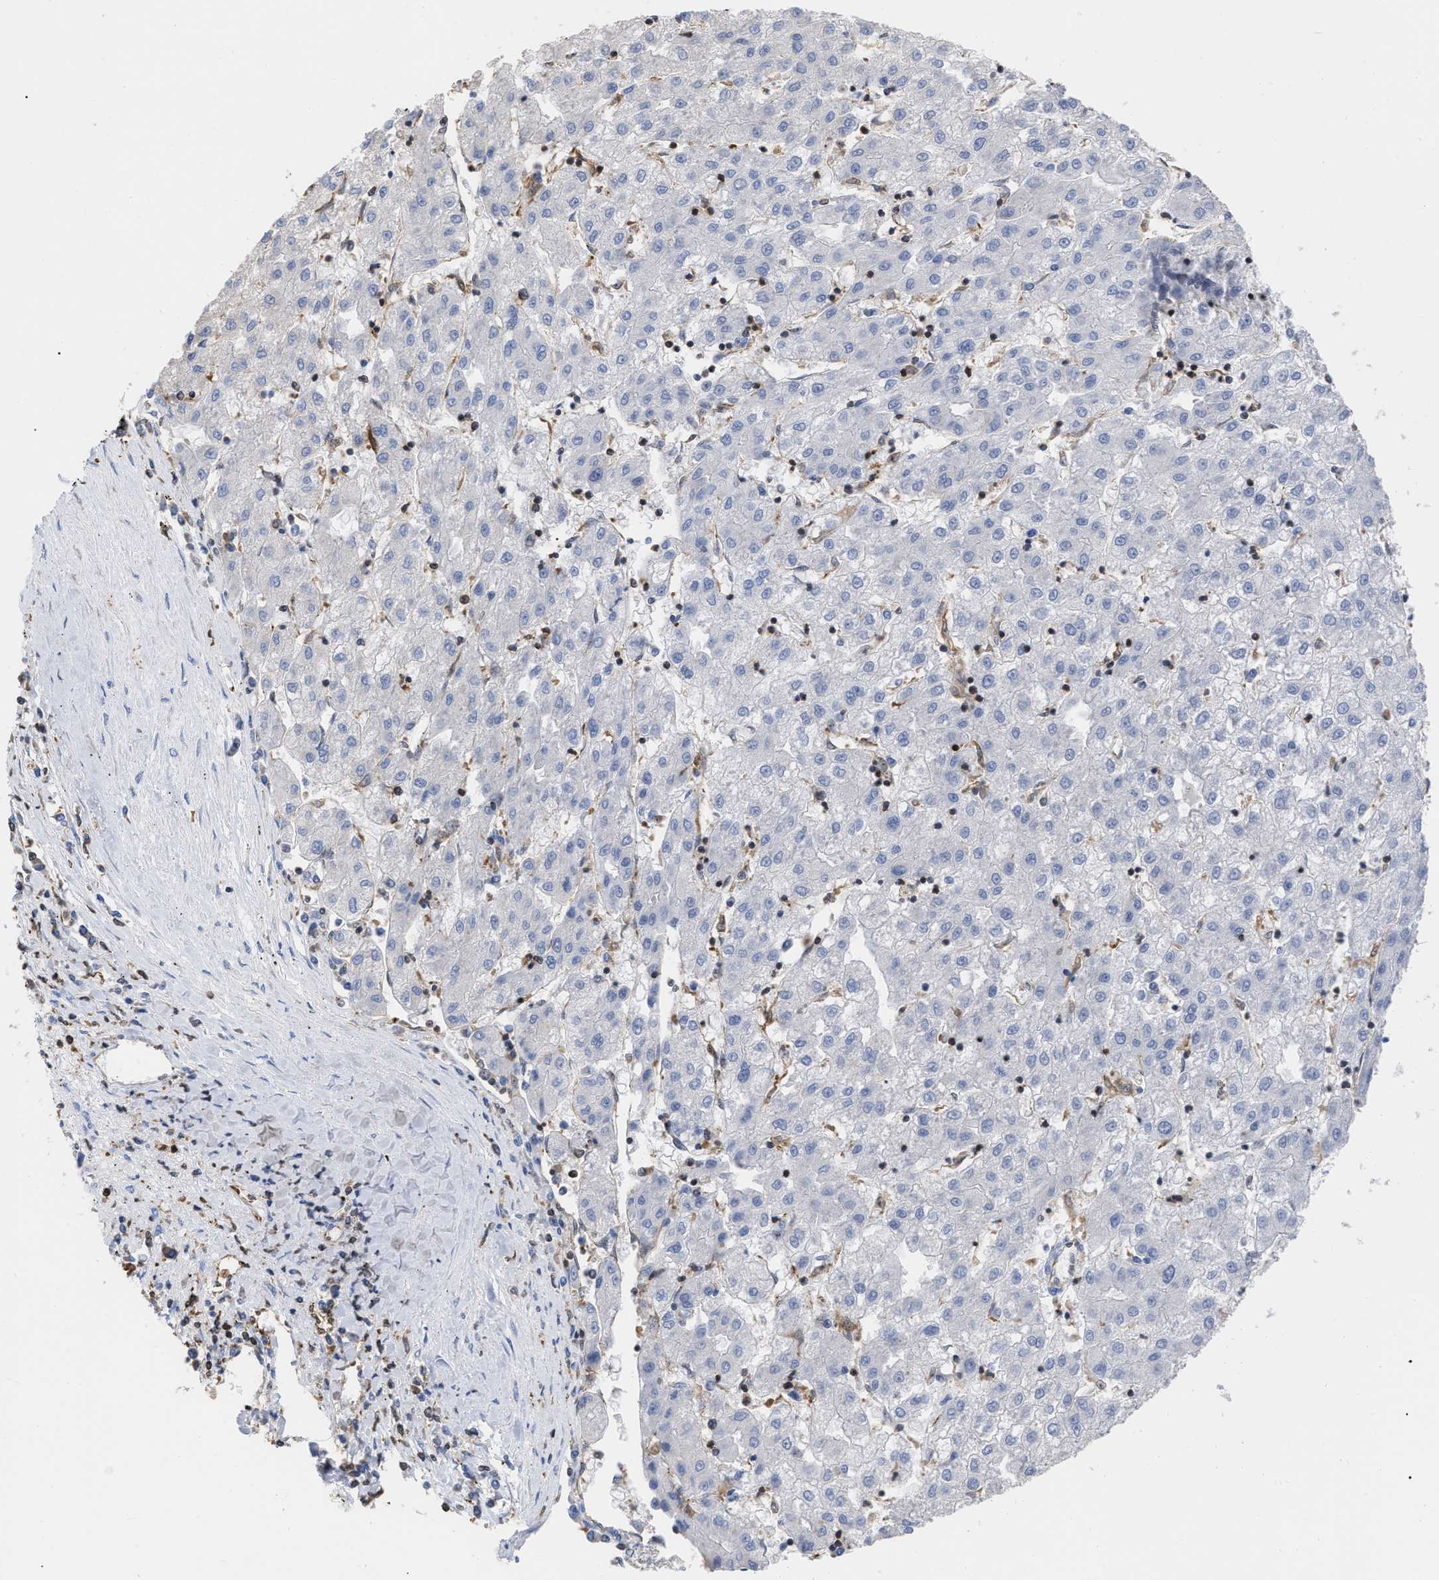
{"staining": {"intensity": "negative", "quantity": "none", "location": "none"}, "tissue": "liver cancer", "cell_type": "Tumor cells", "image_type": "cancer", "snomed": [{"axis": "morphology", "description": "Carcinoma, Hepatocellular, NOS"}, {"axis": "topography", "description": "Liver"}], "caption": "Hepatocellular carcinoma (liver) was stained to show a protein in brown. There is no significant staining in tumor cells.", "gene": "GIMAP4", "patient": {"sex": "male", "age": 72}}